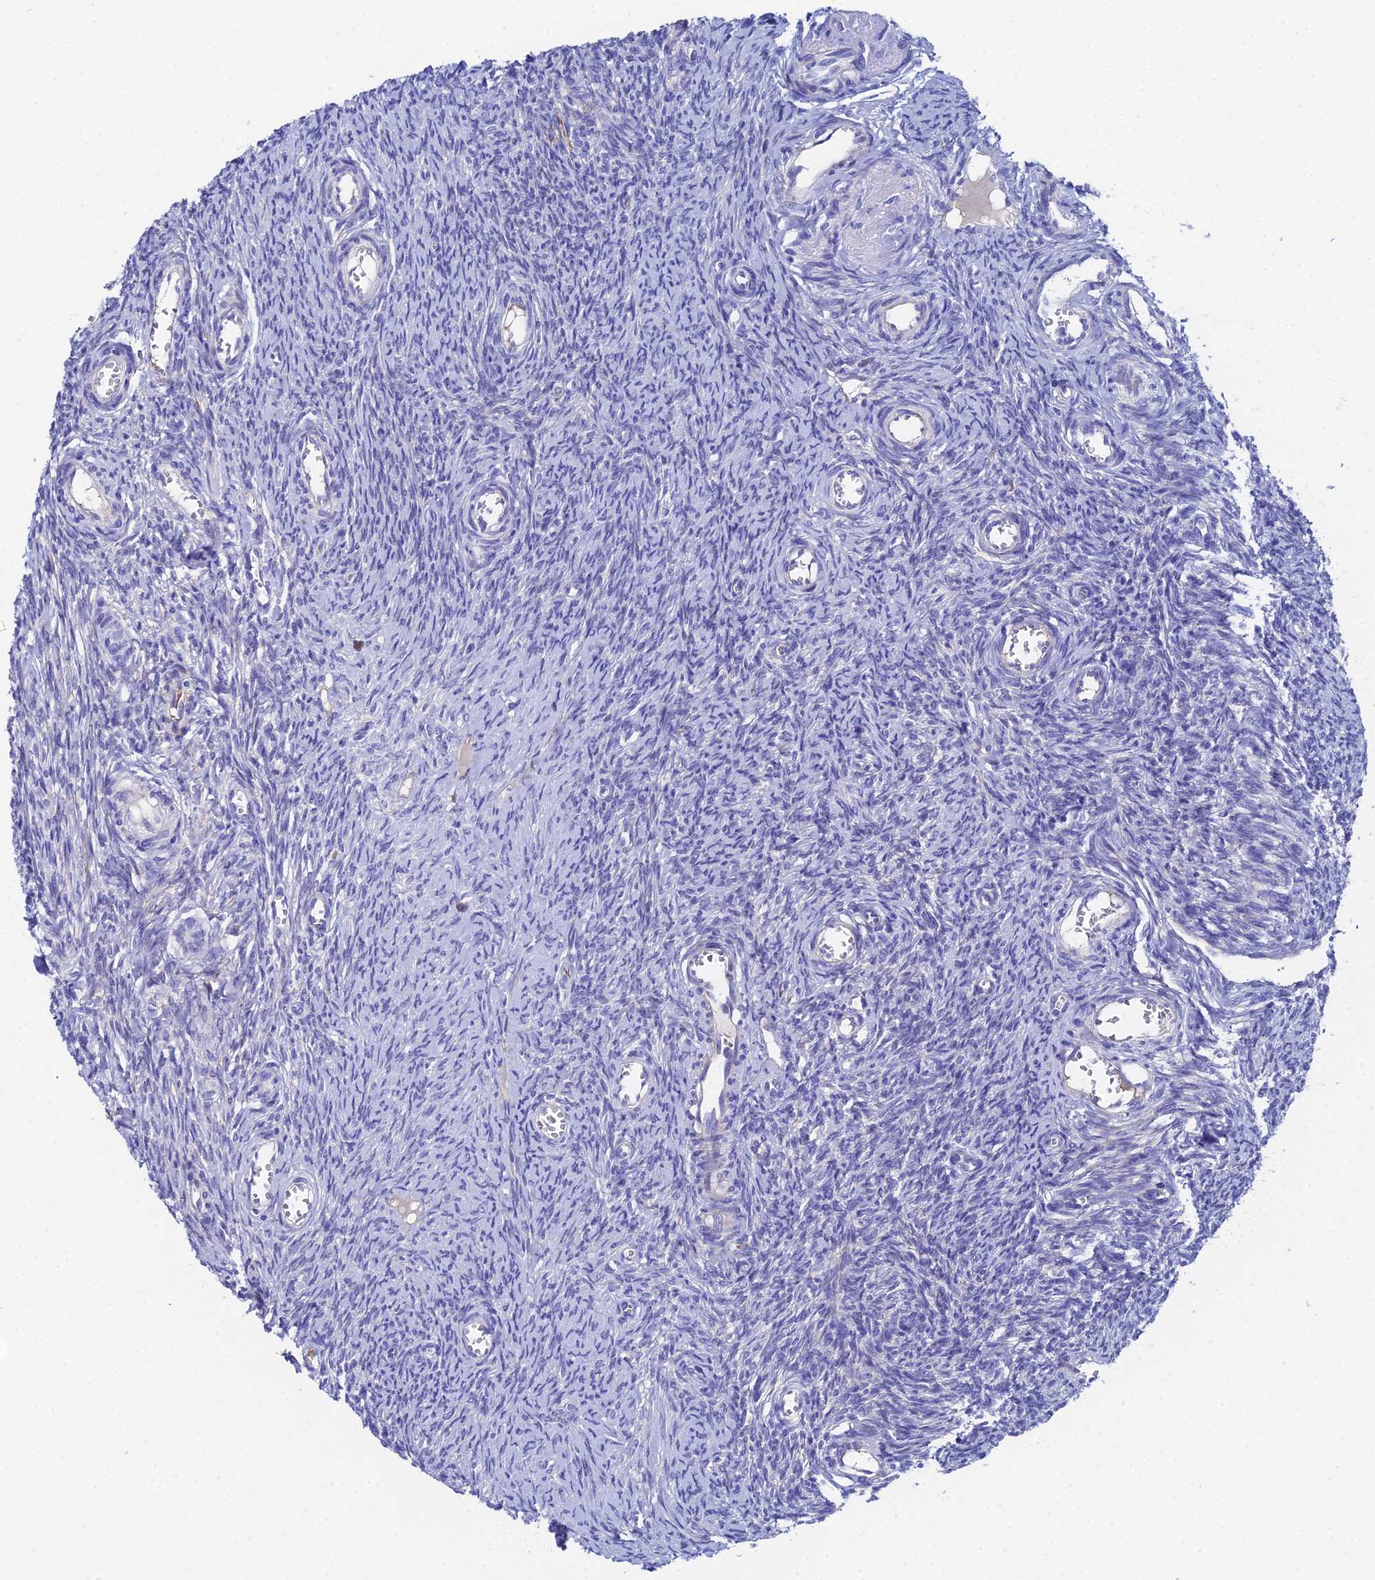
{"staining": {"intensity": "negative", "quantity": "none", "location": "none"}, "tissue": "ovary", "cell_type": "Ovarian stroma cells", "image_type": "normal", "snomed": [{"axis": "morphology", "description": "Normal tissue, NOS"}, {"axis": "topography", "description": "Ovary"}], "caption": "High magnification brightfield microscopy of unremarkable ovary stained with DAB (3,3'-diaminobenzidine) (brown) and counterstained with hematoxylin (blue): ovarian stroma cells show no significant expression. The staining was performed using DAB (3,3'-diaminobenzidine) to visualize the protein expression in brown, while the nuclei were stained in blue with hematoxylin (Magnification: 20x).", "gene": "UBE2L3", "patient": {"sex": "female", "age": 44}}